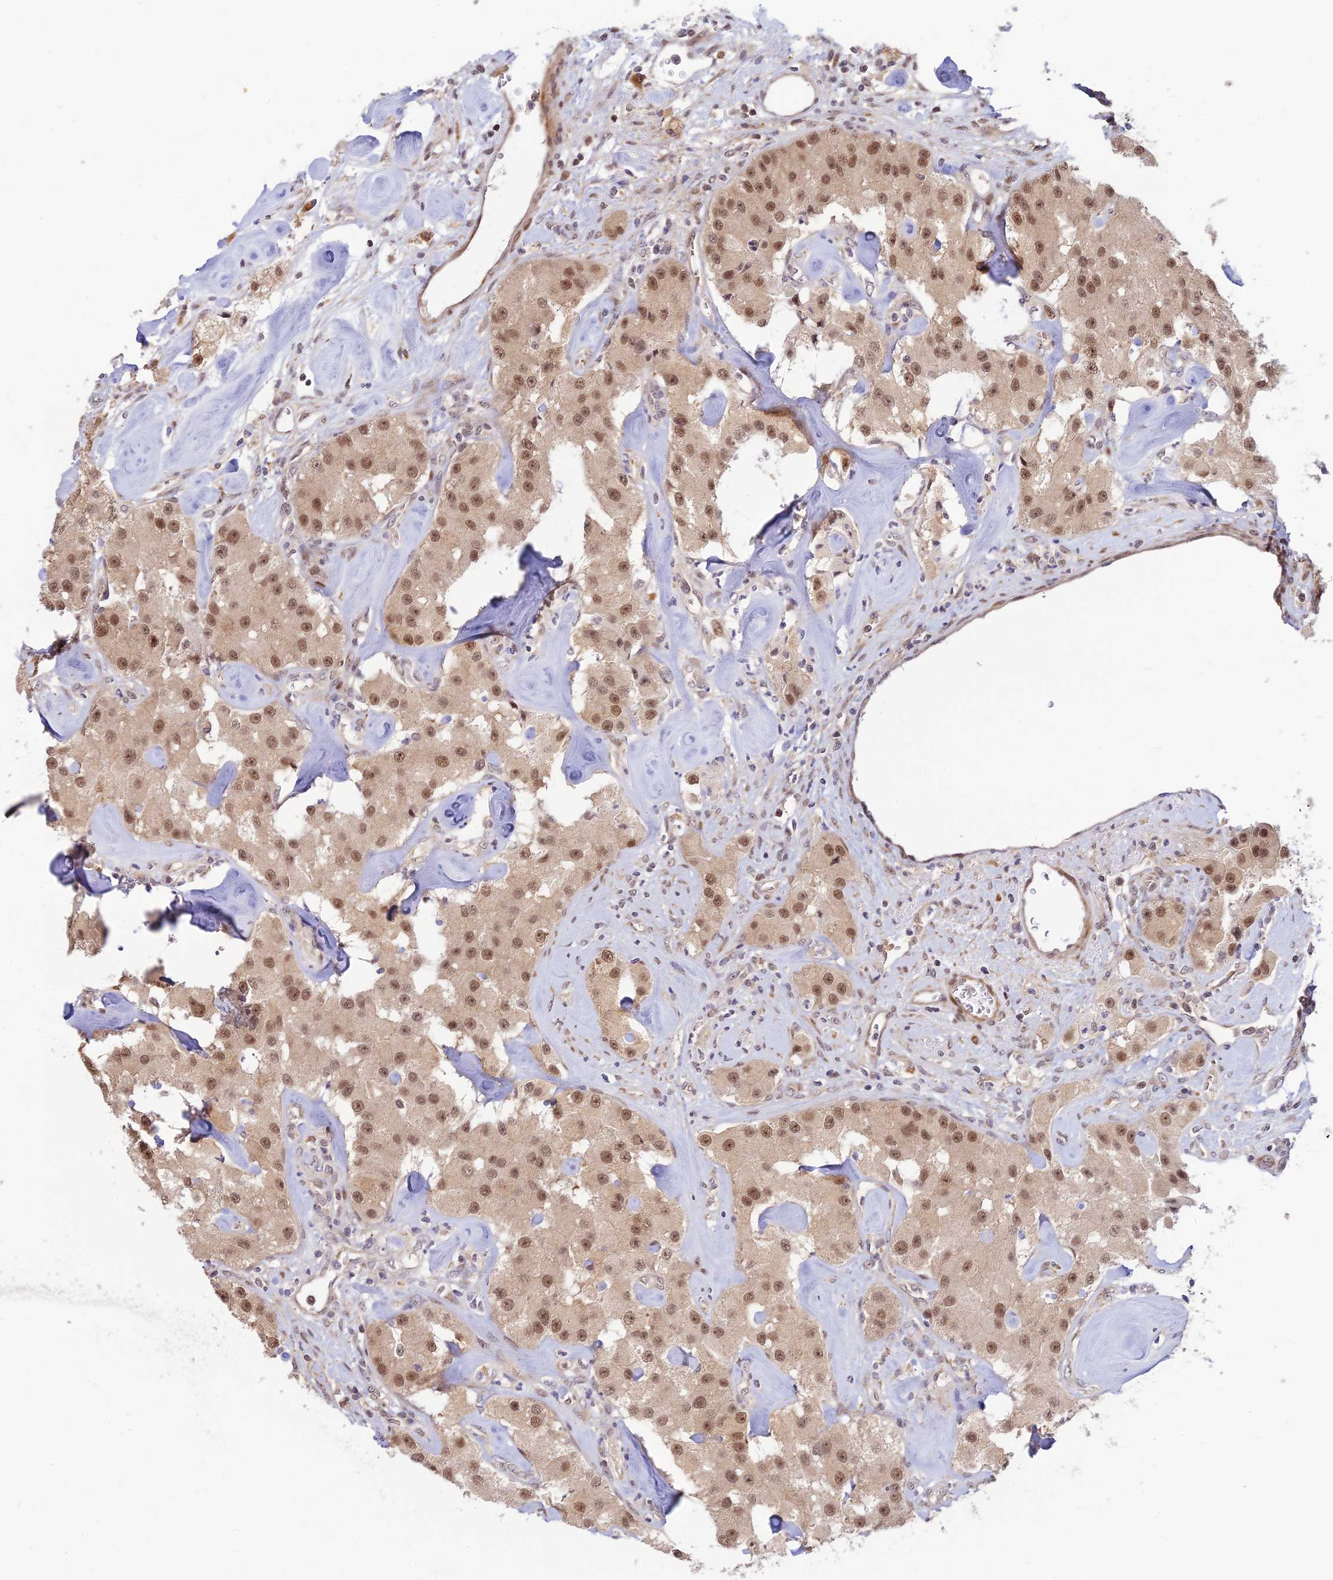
{"staining": {"intensity": "moderate", "quantity": ">75%", "location": "nuclear"}, "tissue": "carcinoid", "cell_type": "Tumor cells", "image_type": "cancer", "snomed": [{"axis": "morphology", "description": "Carcinoid, malignant, NOS"}, {"axis": "topography", "description": "Pancreas"}], "caption": "Malignant carcinoid stained with a protein marker displays moderate staining in tumor cells.", "gene": "ASPDH", "patient": {"sex": "male", "age": 41}}